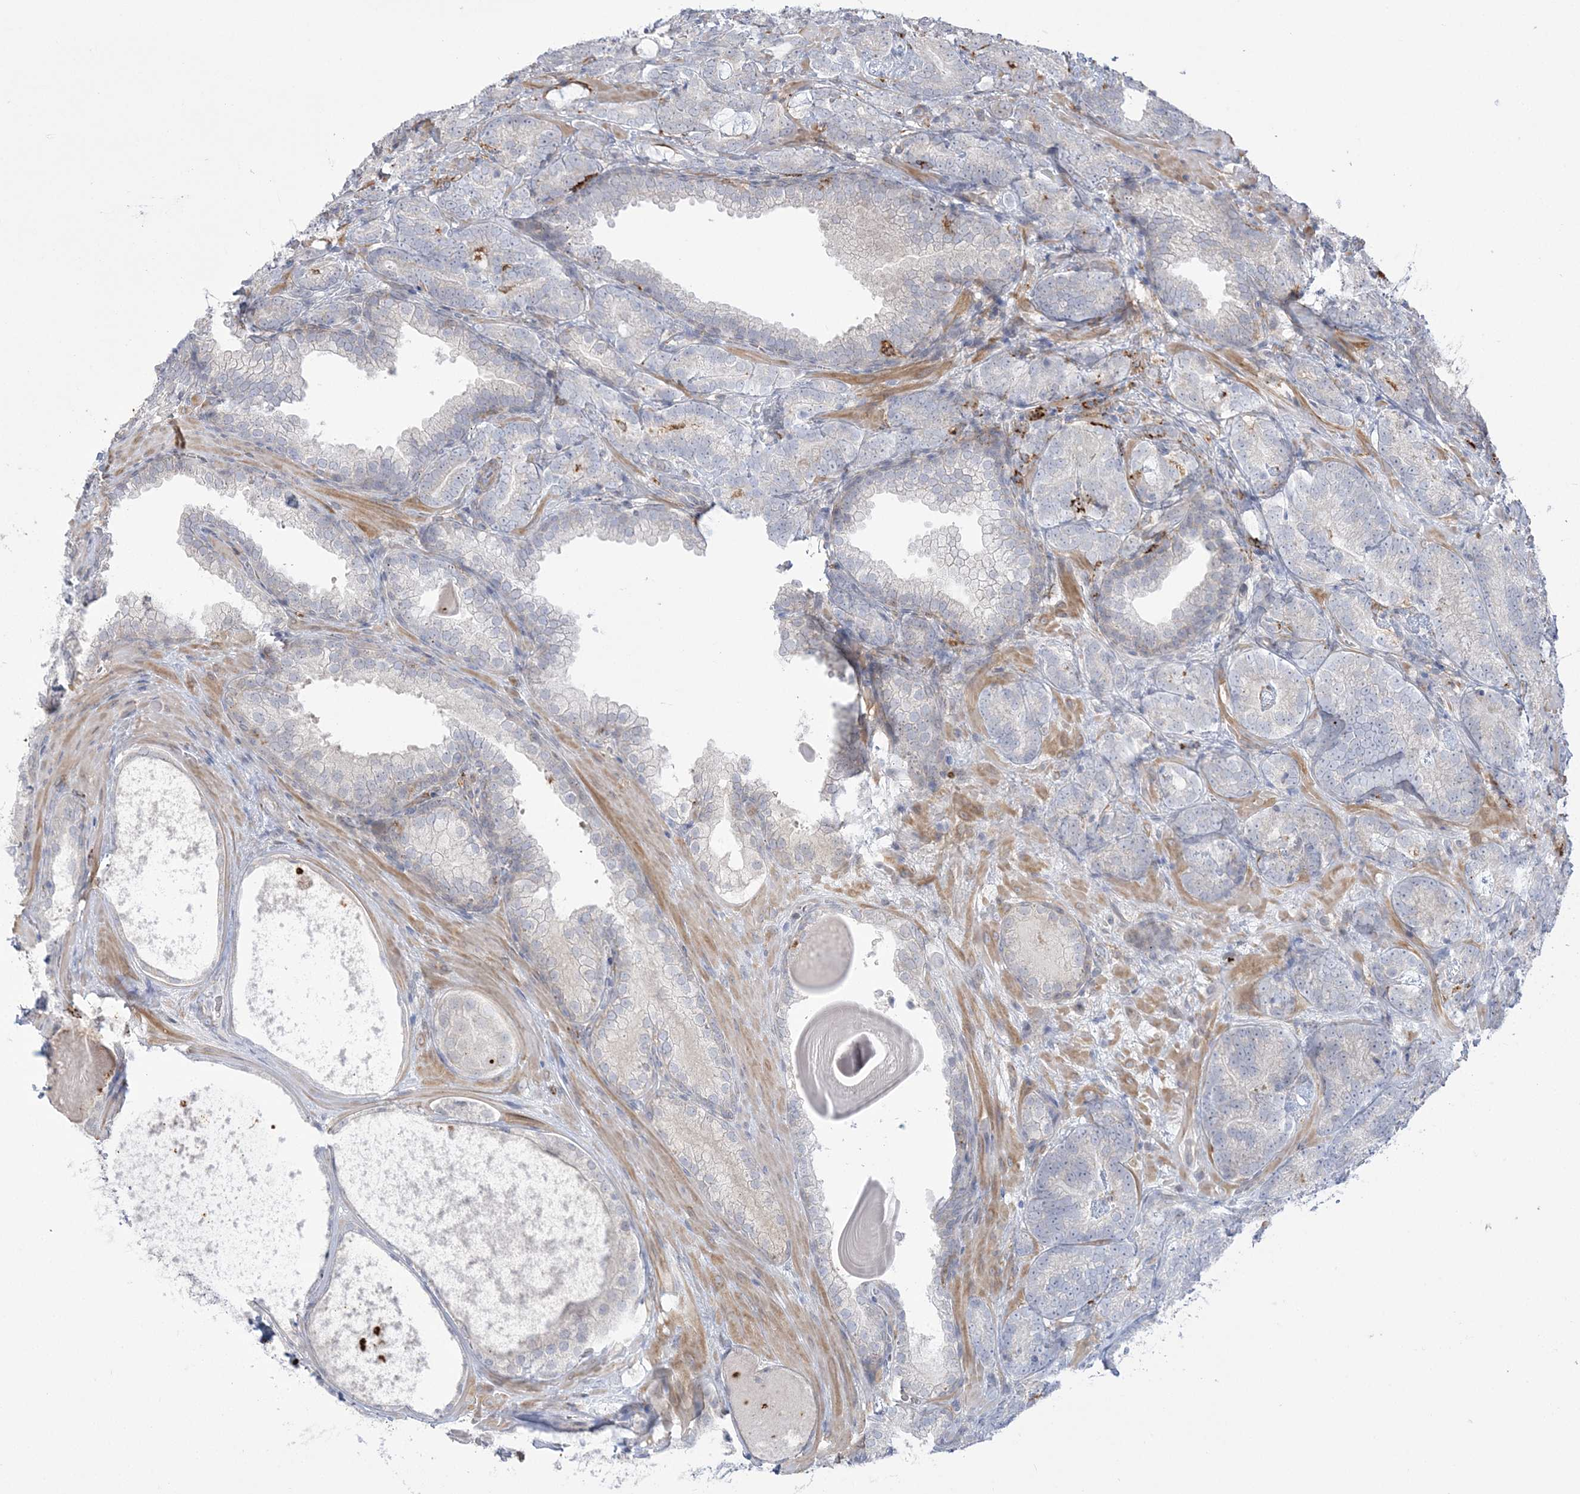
{"staining": {"intensity": "negative", "quantity": "none", "location": "none"}, "tissue": "prostate cancer", "cell_type": "Tumor cells", "image_type": "cancer", "snomed": [{"axis": "morphology", "description": "Adenocarcinoma, High grade"}, {"axis": "topography", "description": "Prostate"}], "caption": "Prostate adenocarcinoma (high-grade) was stained to show a protein in brown. There is no significant staining in tumor cells.", "gene": "HAAO", "patient": {"sex": "male", "age": 66}}